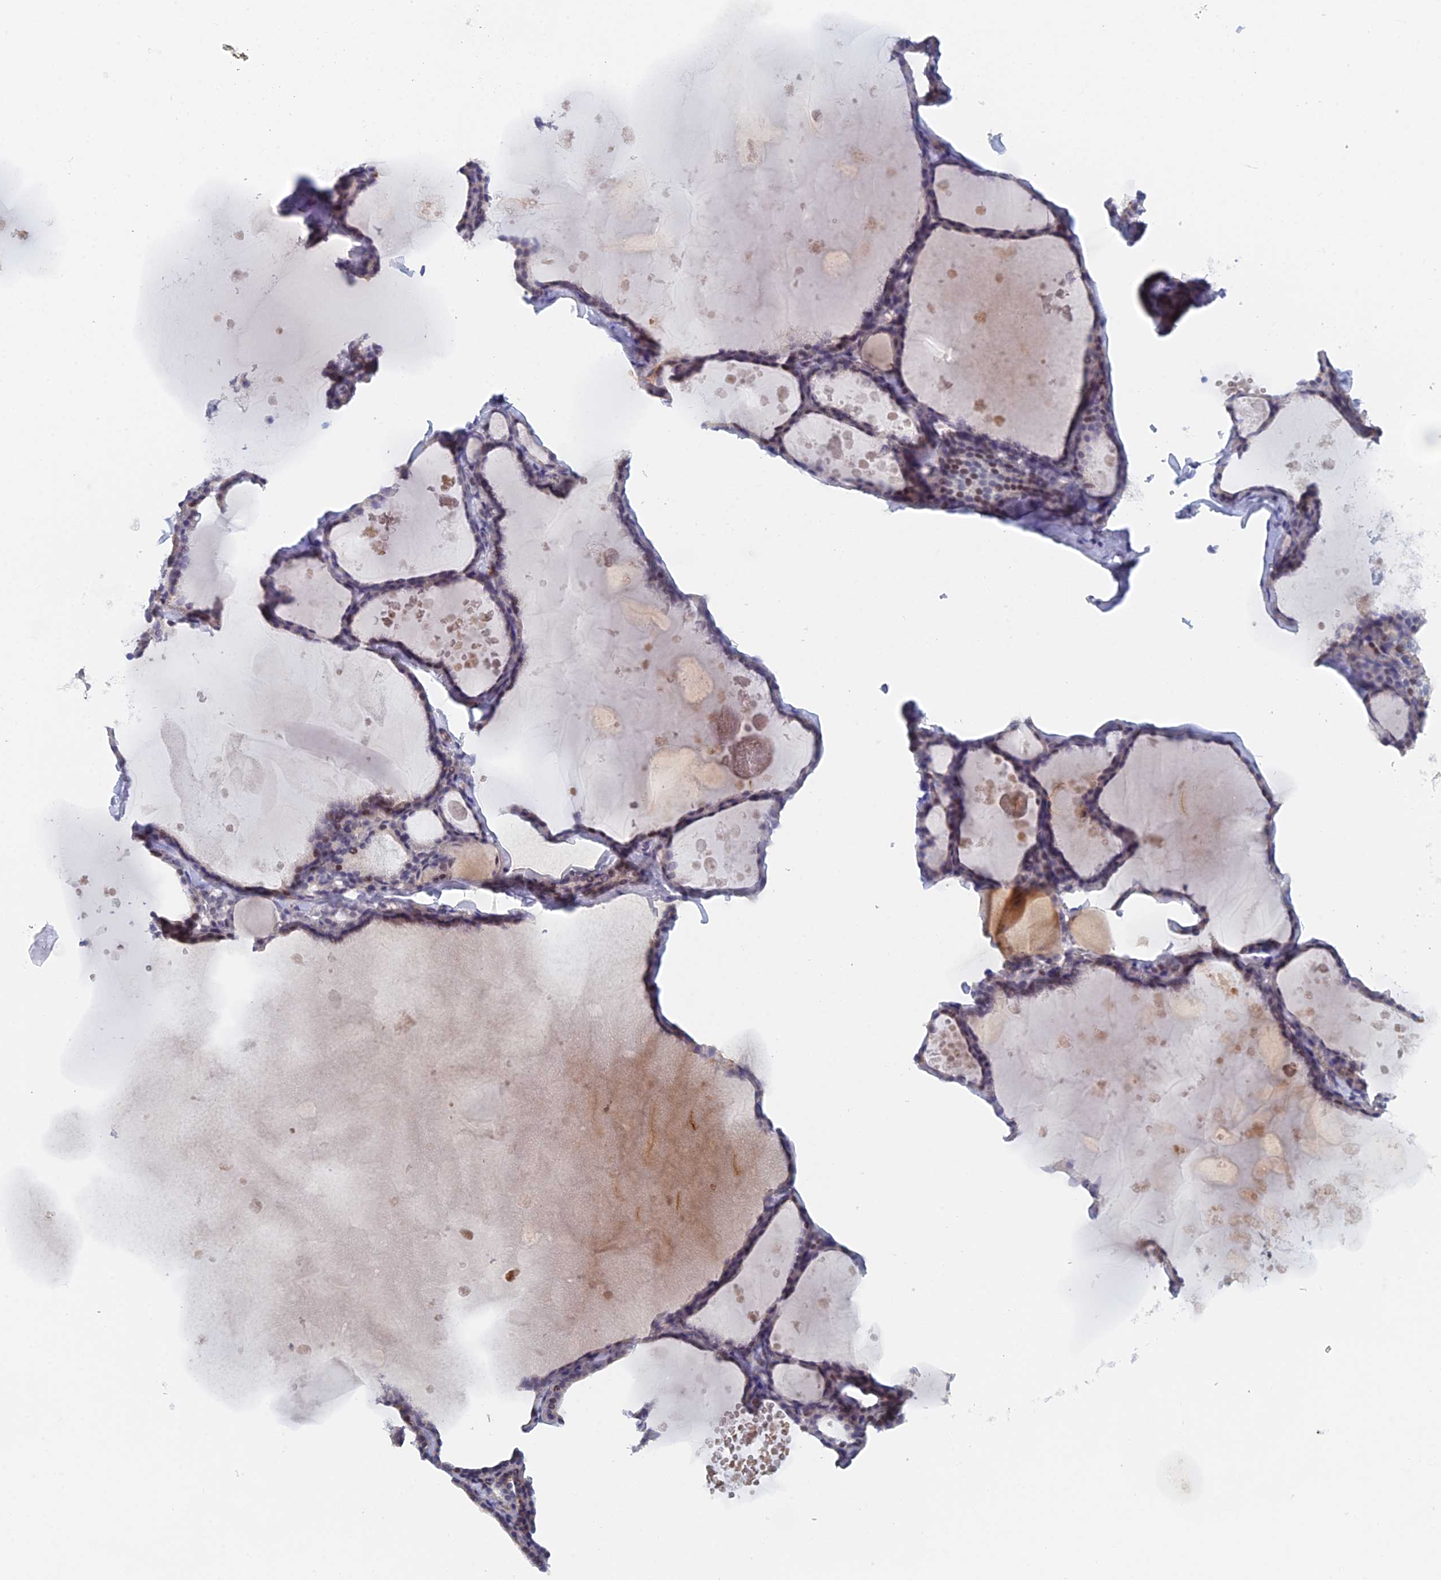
{"staining": {"intensity": "negative", "quantity": "none", "location": "none"}, "tissue": "thyroid gland", "cell_type": "Glandular cells", "image_type": "normal", "snomed": [{"axis": "morphology", "description": "Normal tissue, NOS"}, {"axis": "topography", "description": "Thyroid gland"}], "caption": "Glandular cells are negative for protein expression in unremarkable human thyroid gland. (Brightfield microscopy of DAB IHC at high magnification).", "gene": "GMNC", "patient": {"sex": "male", "age": 56}}